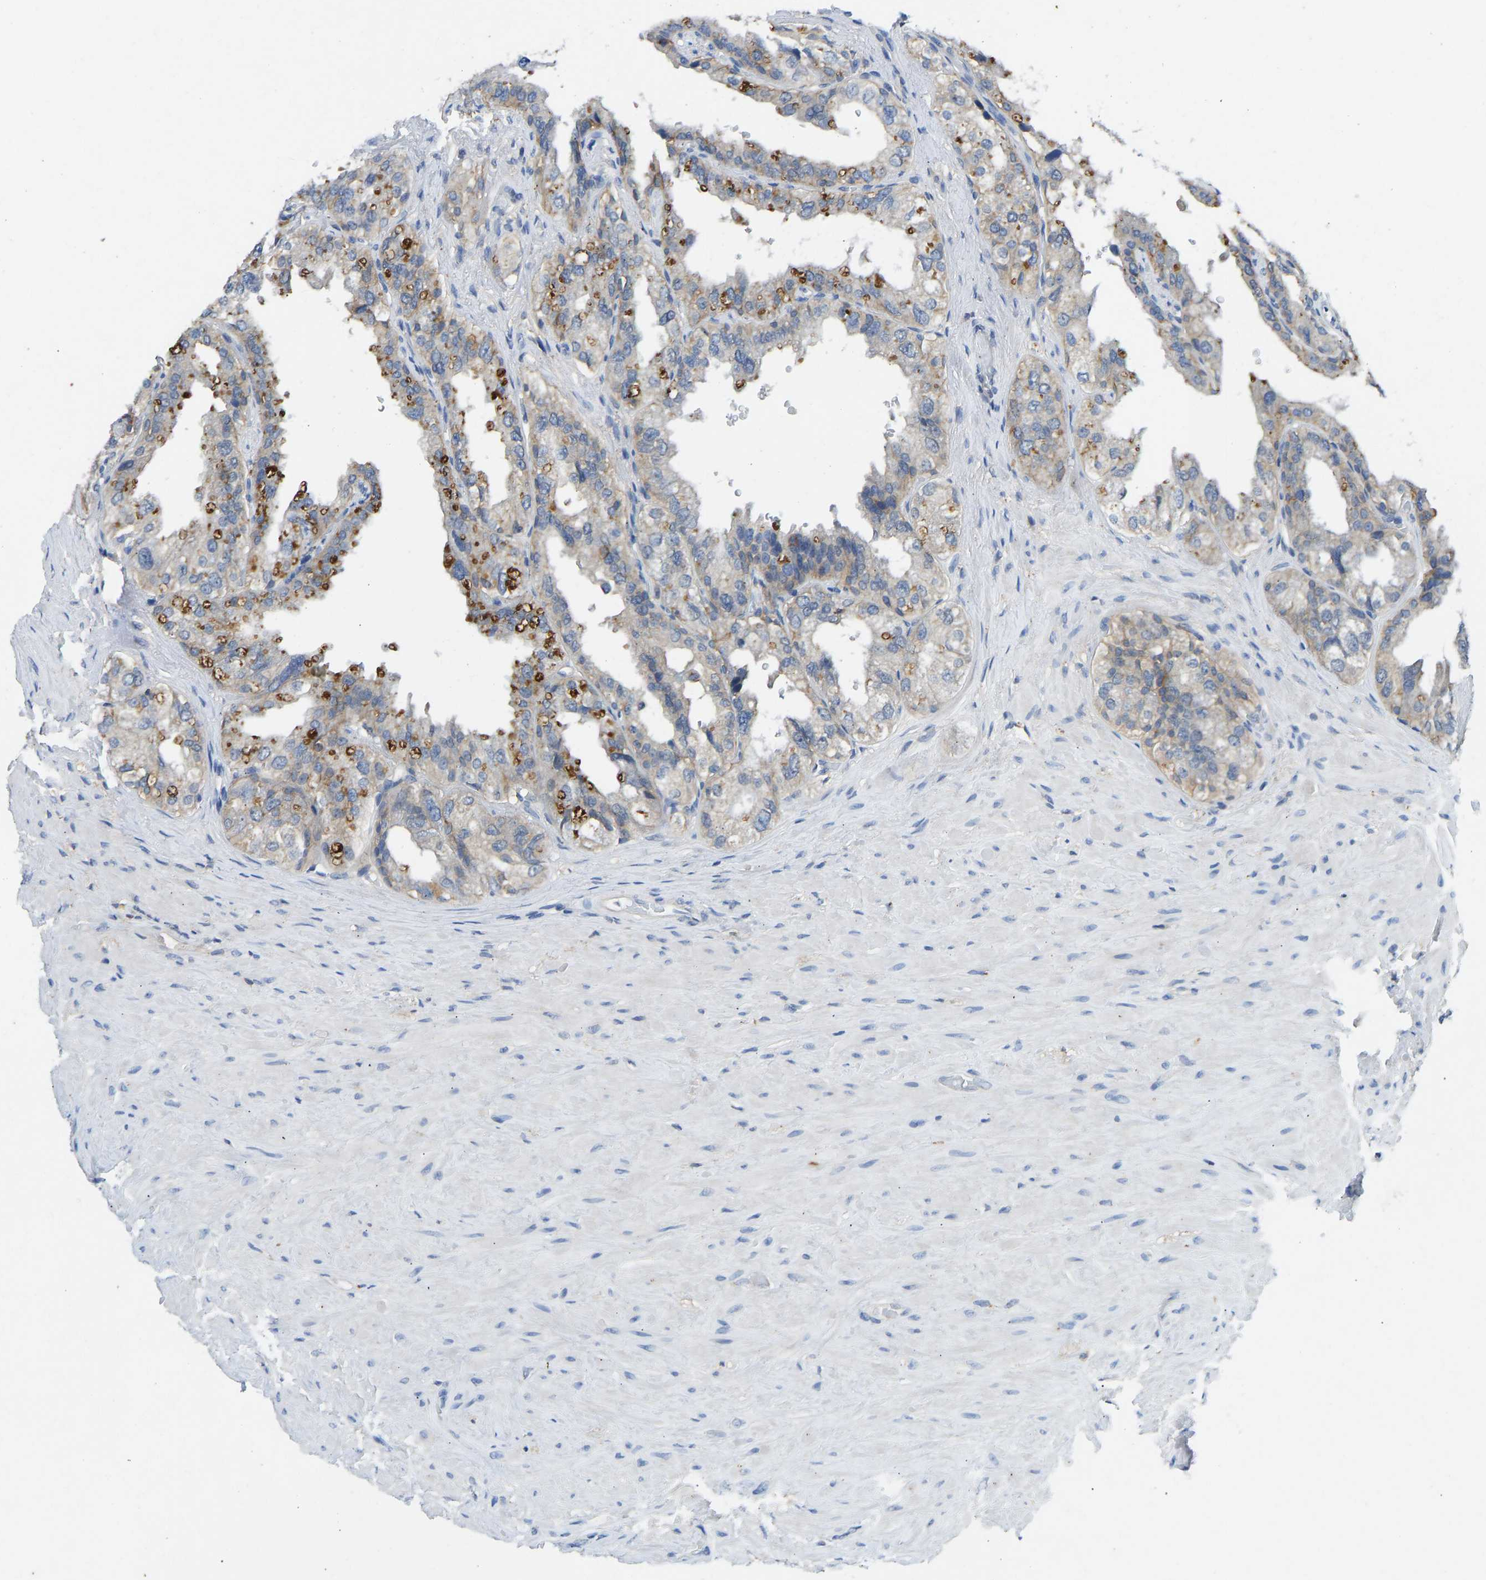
{"staining": {"intensity": "moderate", "quantity": "25%-75%", "location": "cytoplasmic/membranous"}, "tissue": "seminal vesicle", "cell_type": "Glandular cells", "image_type": "normal", "snomed": [{"axis": "morphology", "description": "Normal tissue, NOS"}, {"axis": "topography", "description": "Seminal veicle"}], "caption": "IHC (DAB) staining of benign seminal vesicle reveals moderate cytoplasmic/membranous protein staining in approximately 25%-75% of glandular cells.", "gene": "NDRG3", "patient": {"sex": "male", "age": 68}}